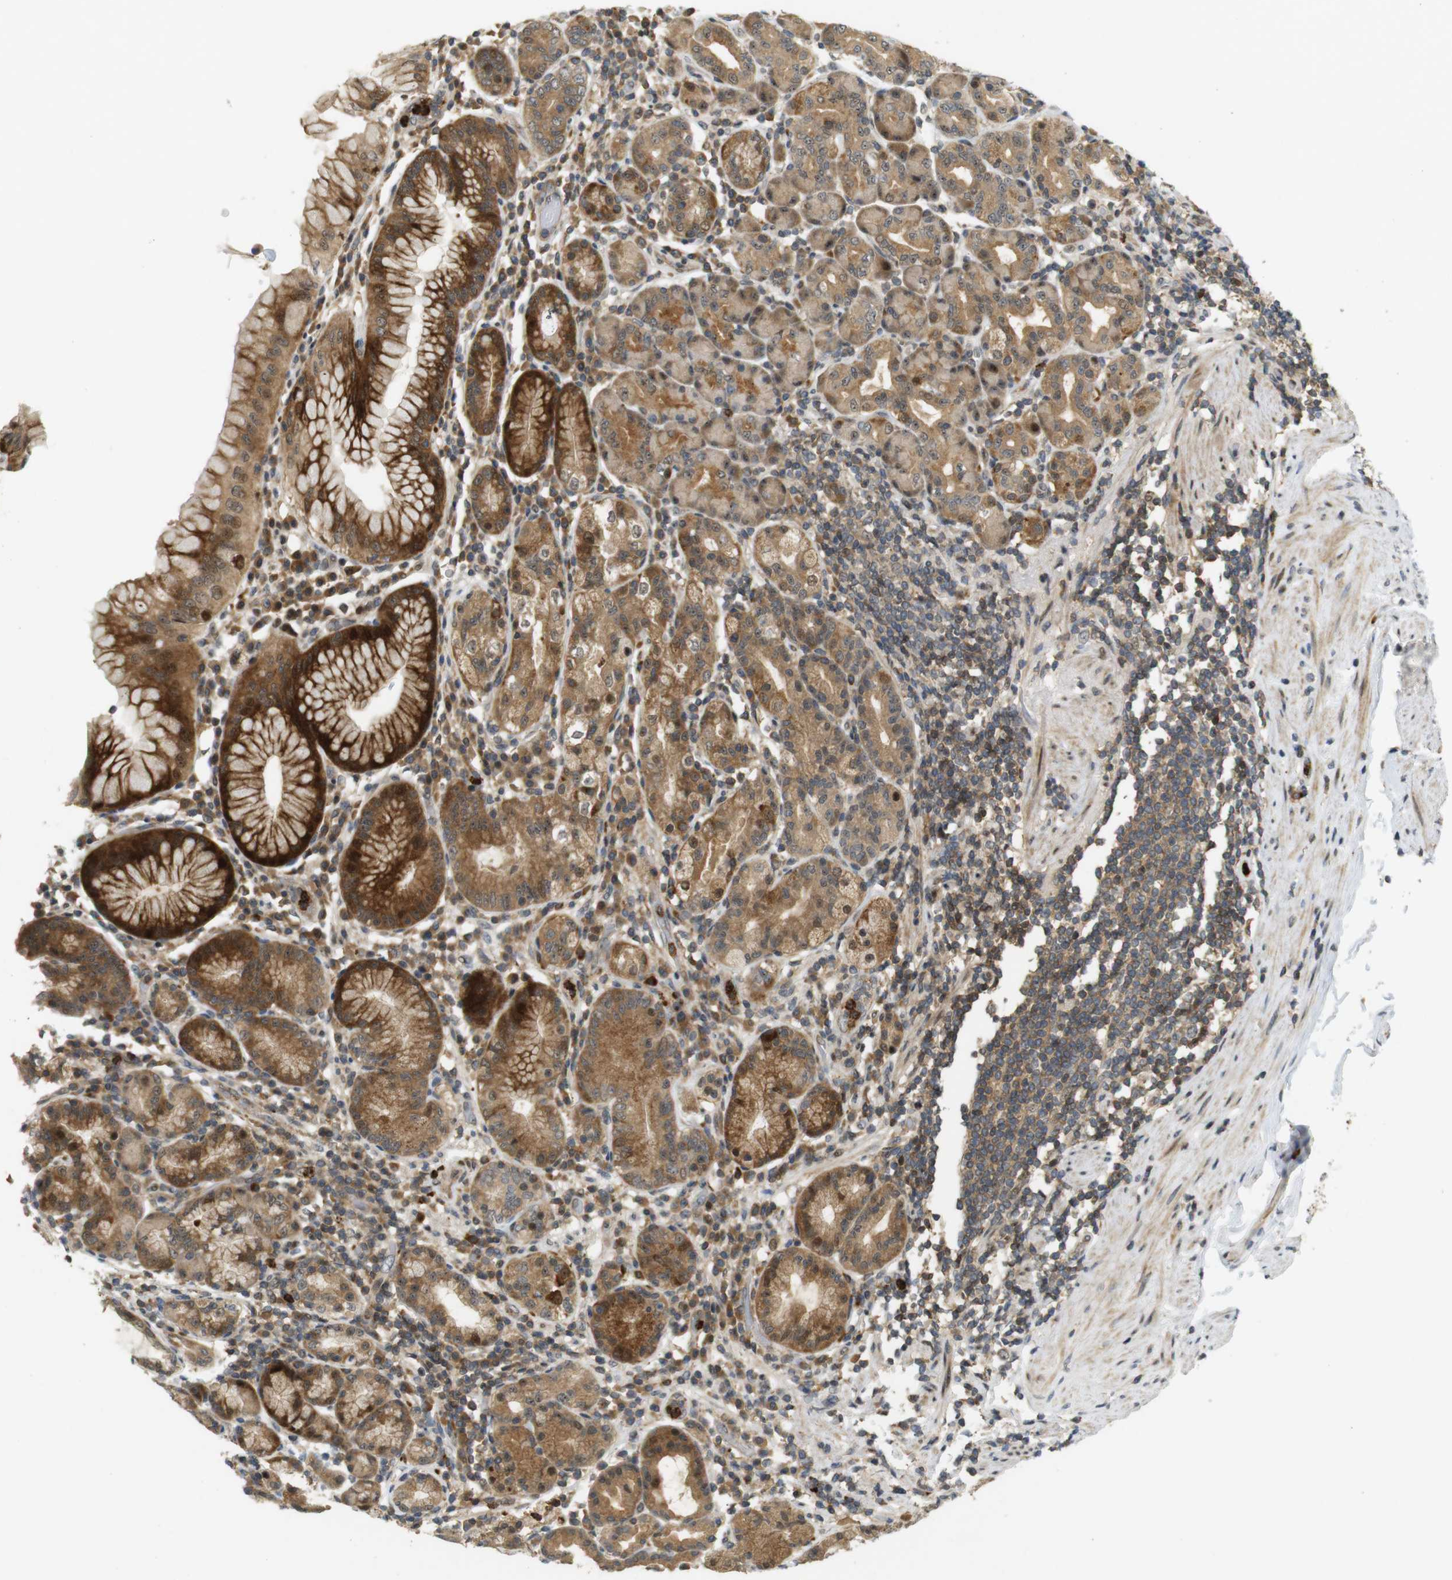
{"staining": {"intensity": "moderate", "quantity": ">75%", "location": "cytoplasmic/membranous,nuclear"}, "tissue": "stomach", "cell_type": "Glandular cells", "image_type": "normal", "snomed": [{"axis": "morphology", "description": "Normal tissue, NOS"}, {"axis": "topography", "description": "Stomach, lower"}], "caption": "The histopathology image reveals staining of normal stomach, revealing moderate cytoplasmic/membranous,nuclear protein staining (brown color) within glandular cells. The protein is stained brown, and the nuclei are stained in blue (DAB IHC with brightfield microscopy, high magnification).", "gene": "TMX3", "patient": {"sex": "female", "age": 76}}